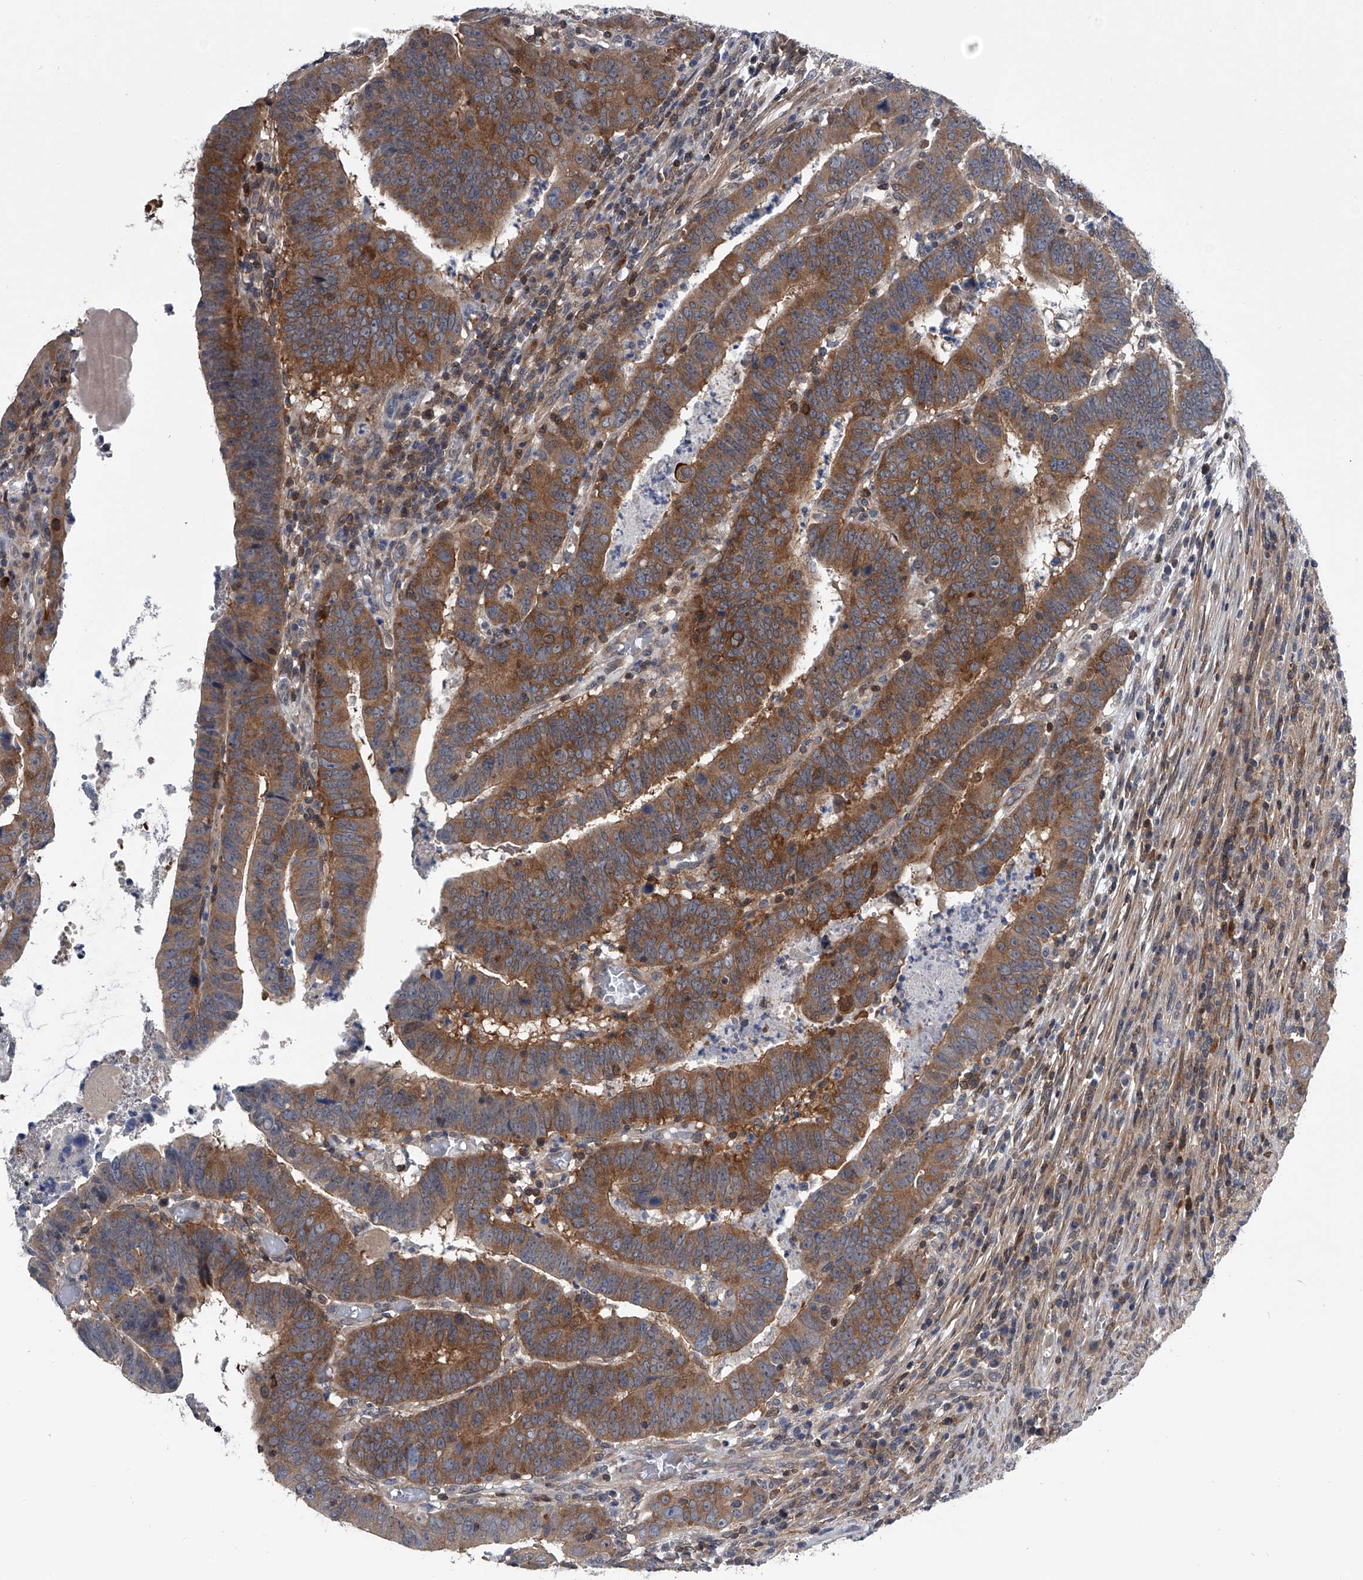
{"staining": {"intensity": "moderate", "quantity": "25%-75%", "location": "cytoplasmic/membranous"}, "tissue": "colorectal cancer", "cell_type": "Tumor cells", "image_type": "cancer", "snomed": [{"axis": "morphology", "description": "Normal tissue, NOS"}, {"axis": "morphology", "description": "Adenocarcinoma, NOS"}, {"axis": "topography", "description": "Rectum"}], "caption": "The immunohistochemical stain labels moderate cytoplasmic/membranous staining in tumor cells of adenocarcinoma (colorectal) tissue.", "gene": "PPP2R5D", "patient": {"sex": "female", "age": 65}}